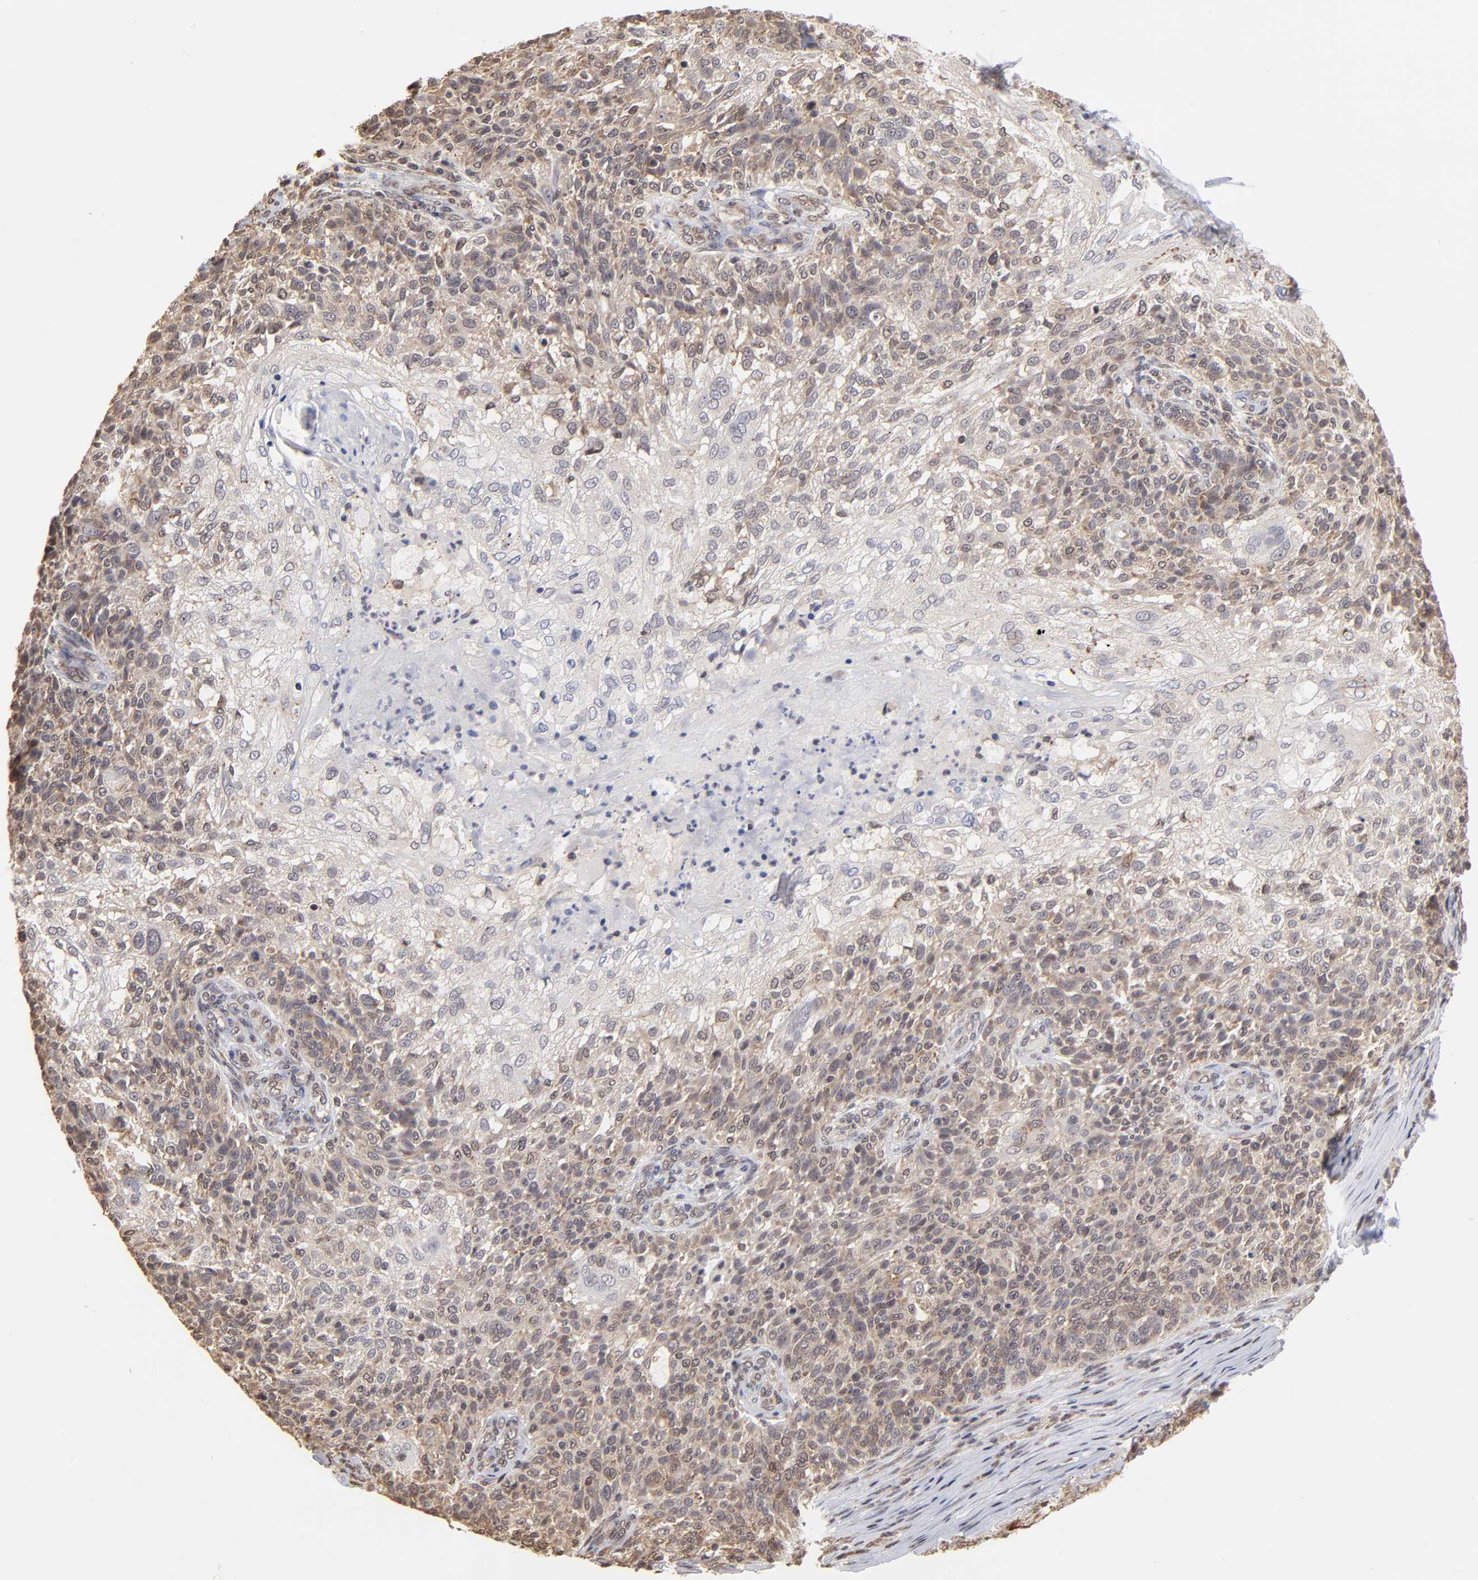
{"staining": {"intensity": "weak", "quantity": "<25%", "location": "cytoplasmic/membranous"}, "tissue": "skin cancer", "cell_type": "Tumor cells", "image_type": "cancer", "snomed": [{"axis": "morphology", "description": "Normal tissue, NOS"}, {"axis": "morphology", "description": "Squamous cell carcinoma, NOS"}, {"axis": "topography", "description": "Skin"}], "caption": "Protein analysis of squamous cell carcinoma (skin) shows no significant staining in tumor cells.", "gene": "BRPF1", "patient": {"sex": "female", "age": 83}}